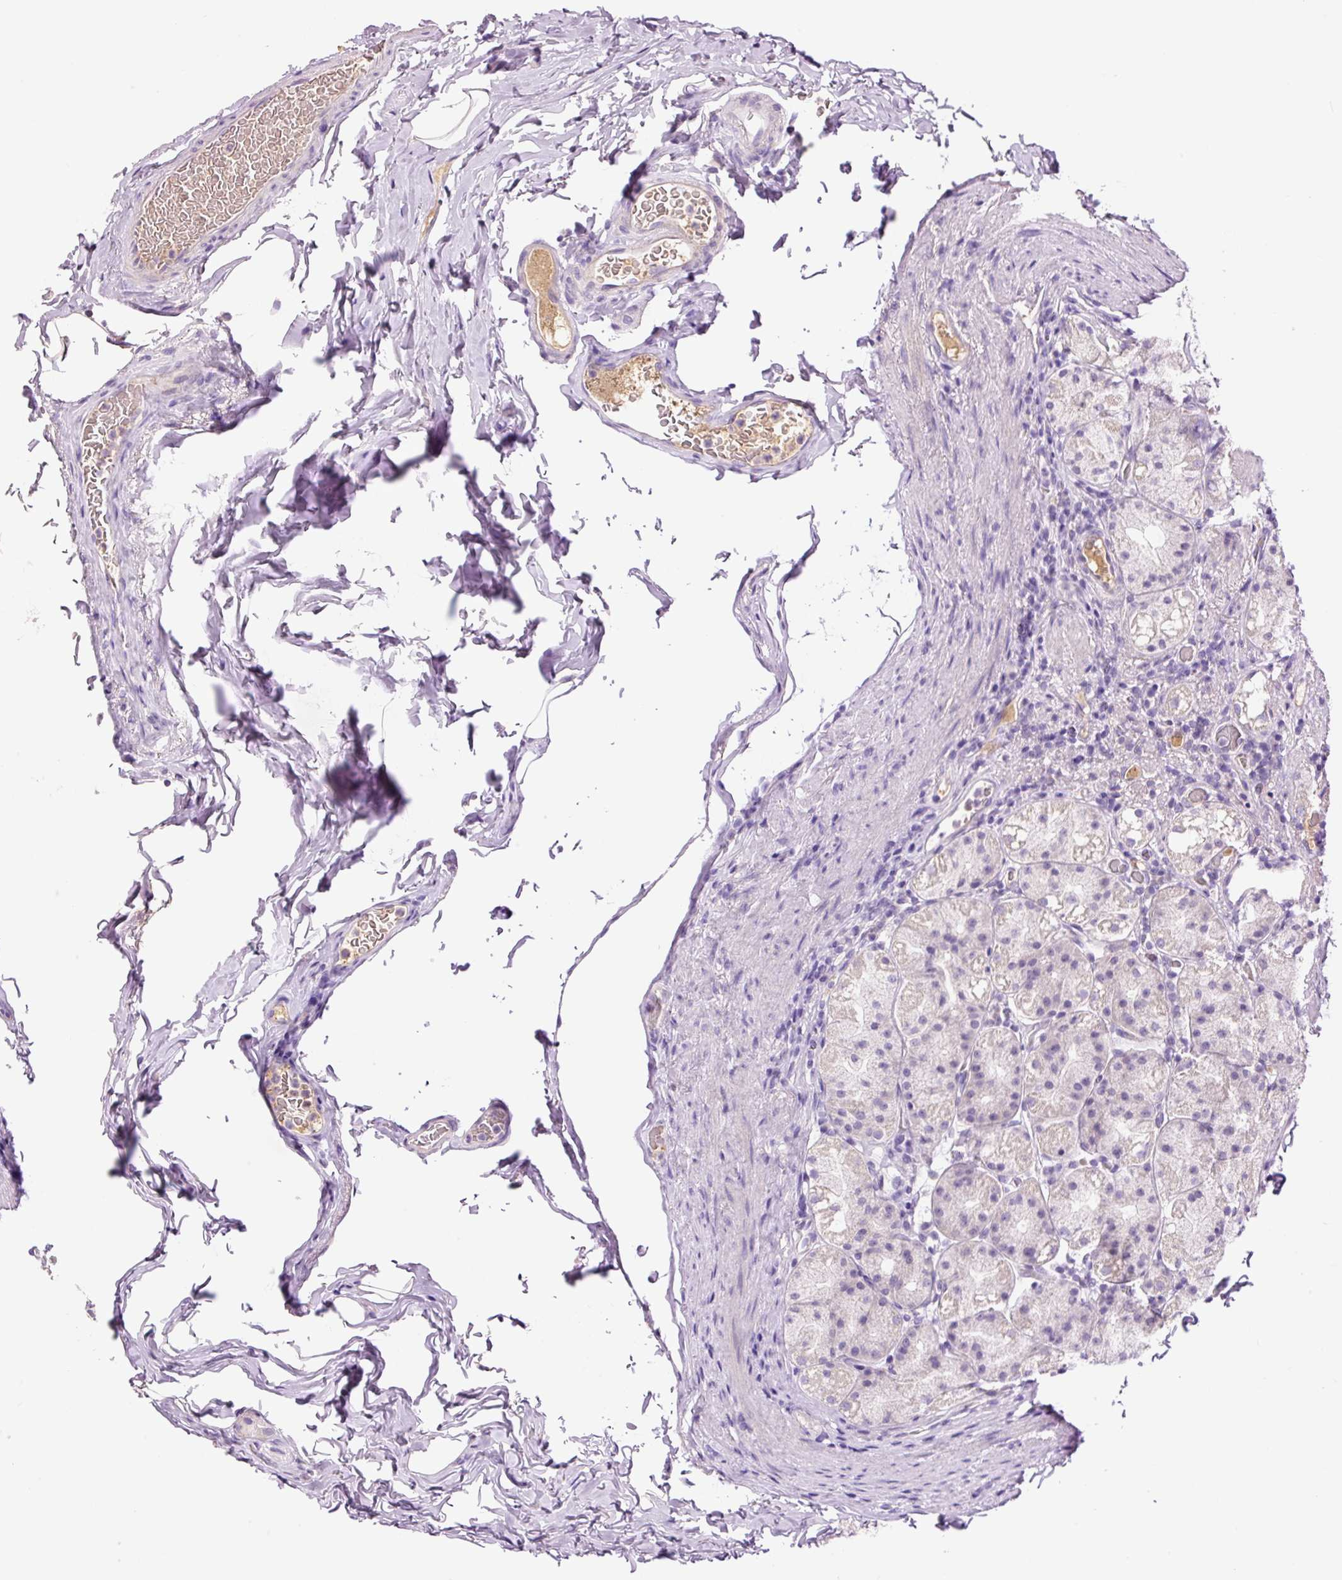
{"staining": {"intensity": "moderate", "quantity": "<25%", "location": "nuclear"}, "tissue": "stomach", "cell_type": "Glandular cells", "image_type": "normal", "snomed": [{"axis": "morphology", "description": "Normal tissue, NOS"}, {"axis": "topography", "description": "Stomach, upper"}, {"axis": "topography", "description": "Stomach"}], "caption": "Immunohistochemistry (IHC) of normal human stomach displays low levels of moderate nuclear positivity in approximately <25% of glandular cells. (Brightfield microscopy of DAB IHC at high magnification).", "gene": "DPPA4", "patient": {"sex": "male", "age": 68}}